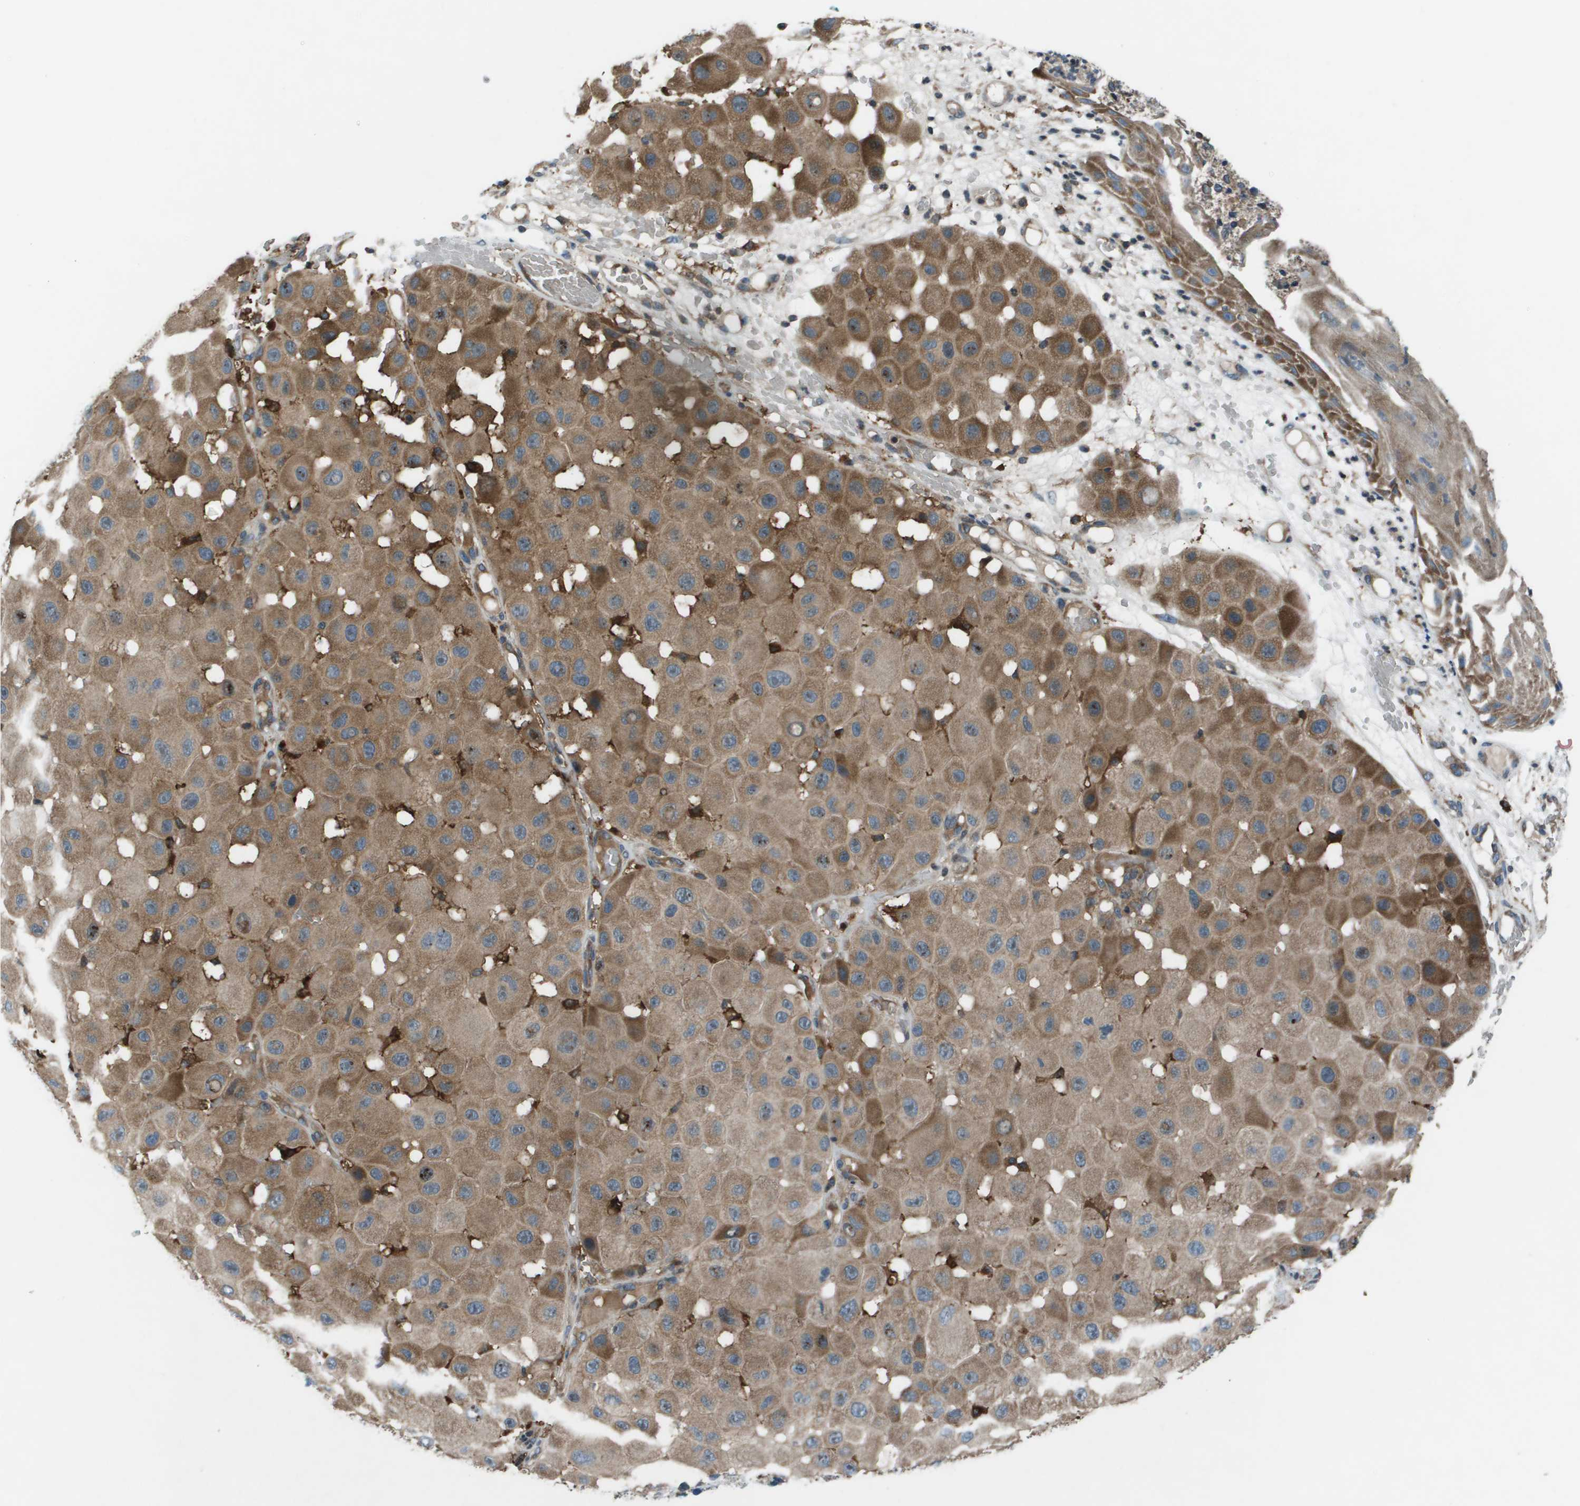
{"staining": {"intensity": "moderate", "quantity": ">75%", "location": "cytoplasmic/membranous"}, "tissue": "melanoma", "cell_type": "Tumor cells", "image_type": "cancer", "snomed": [{"axis": "morphology", "description": "Malignant melanoma, NOS"}, {"axis": "topography", "description": "Skin"}], "caption": "About >75% of tumor cells in melanoma exhibit moderate cytoplasmic/membranous protein positivity as visualized by brown immunohistochemical staining.", "gene": "EIF3B", "patient": {"sex": "female", "age": 81}}